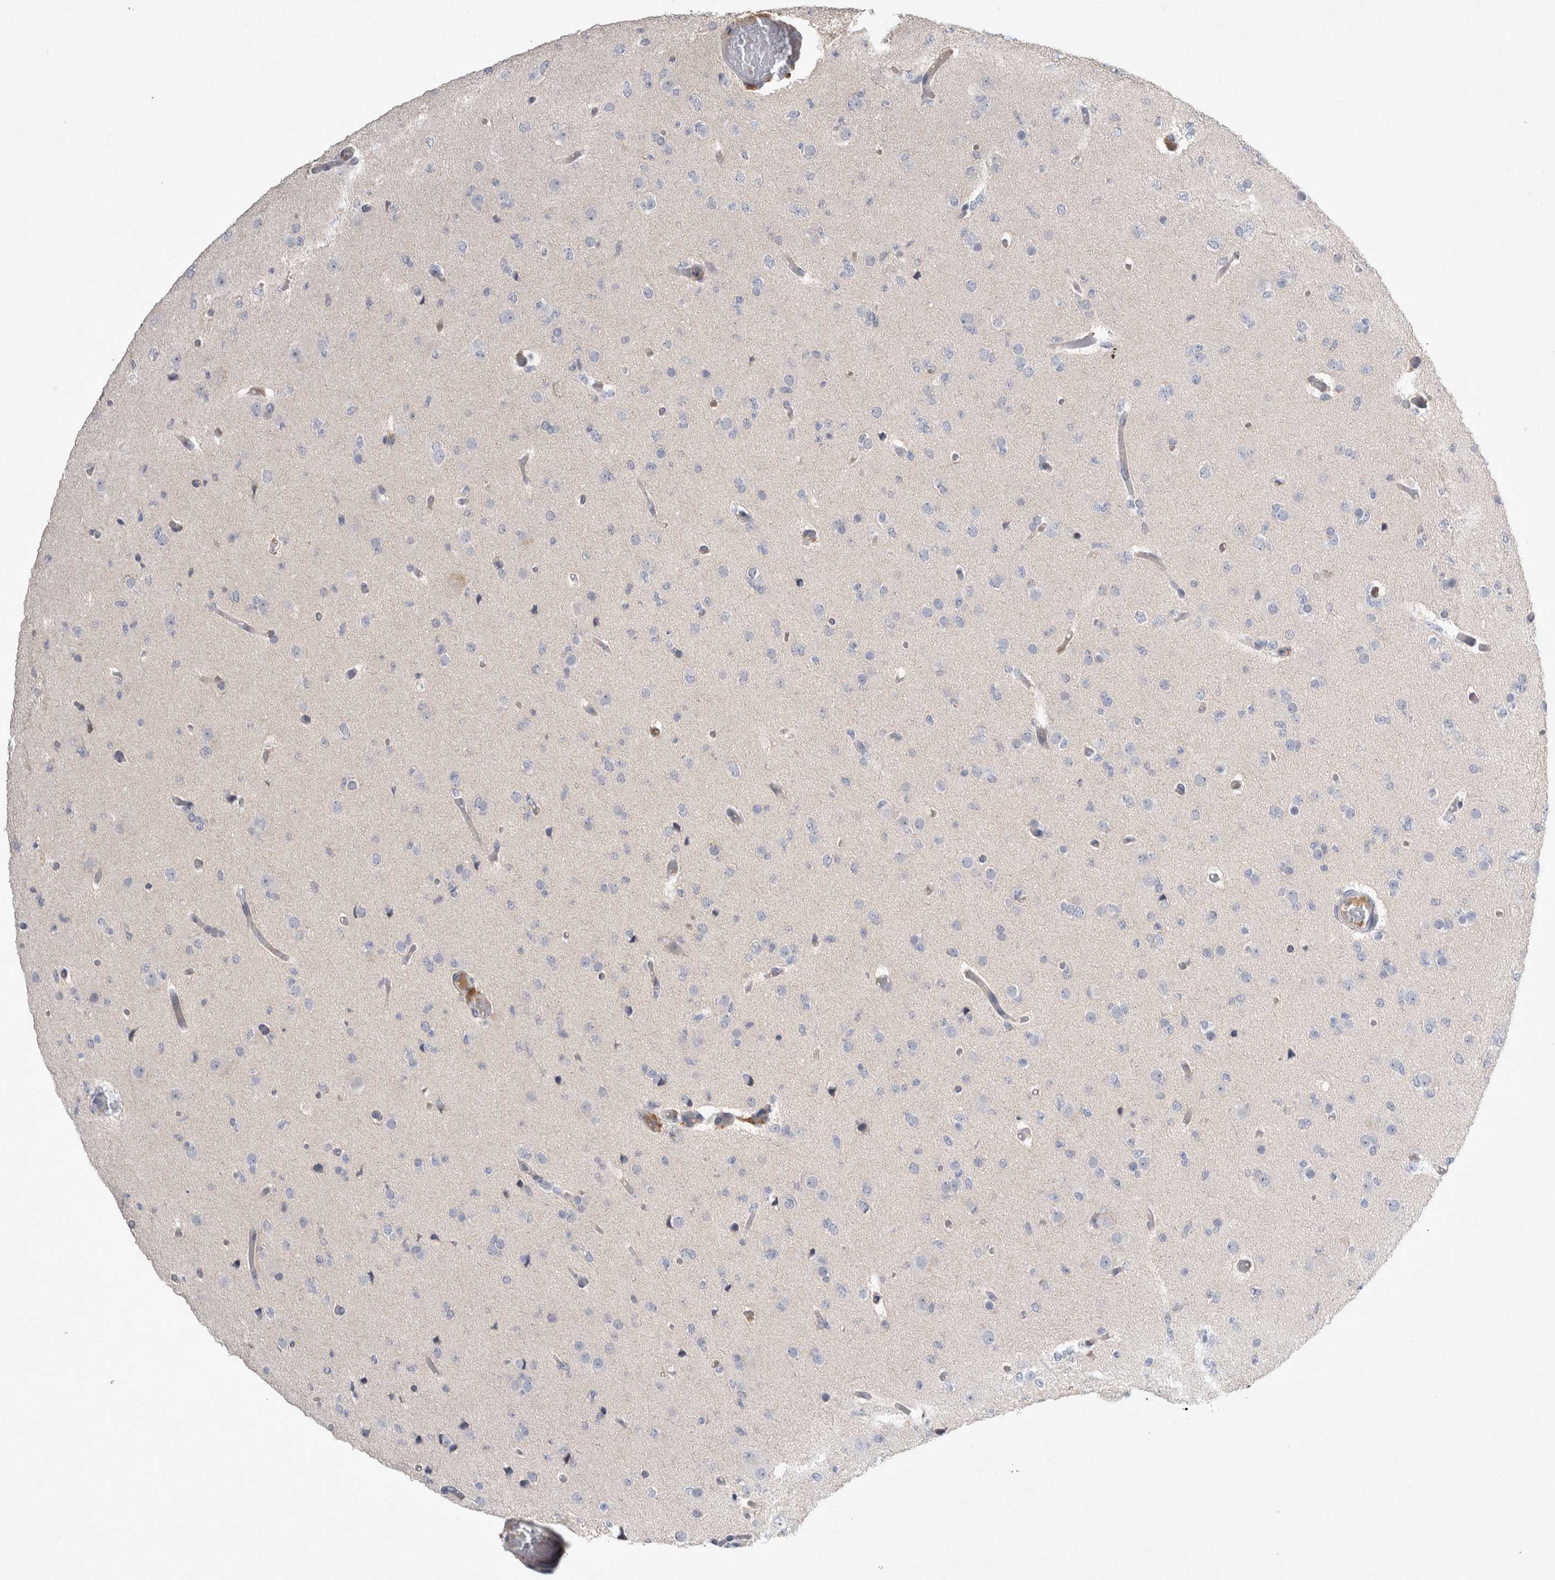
{"staining": {"intensity": "negative", "quantity": "none", "location": "none"}, "tissue": "glioma", "cell_type": "Tumor cells", "image_type": "cancer", "snomed": [{"axis": "morphology", "description": "Glioma, malignant, Low grade"}, {"axis": "topography", "description": "Brain"}], "caption": "The histopathology image exhibits no staining of tumor cells in glioma.", "gene": "SLC22A11", "patient": {"sex": "female", "age": 22}}